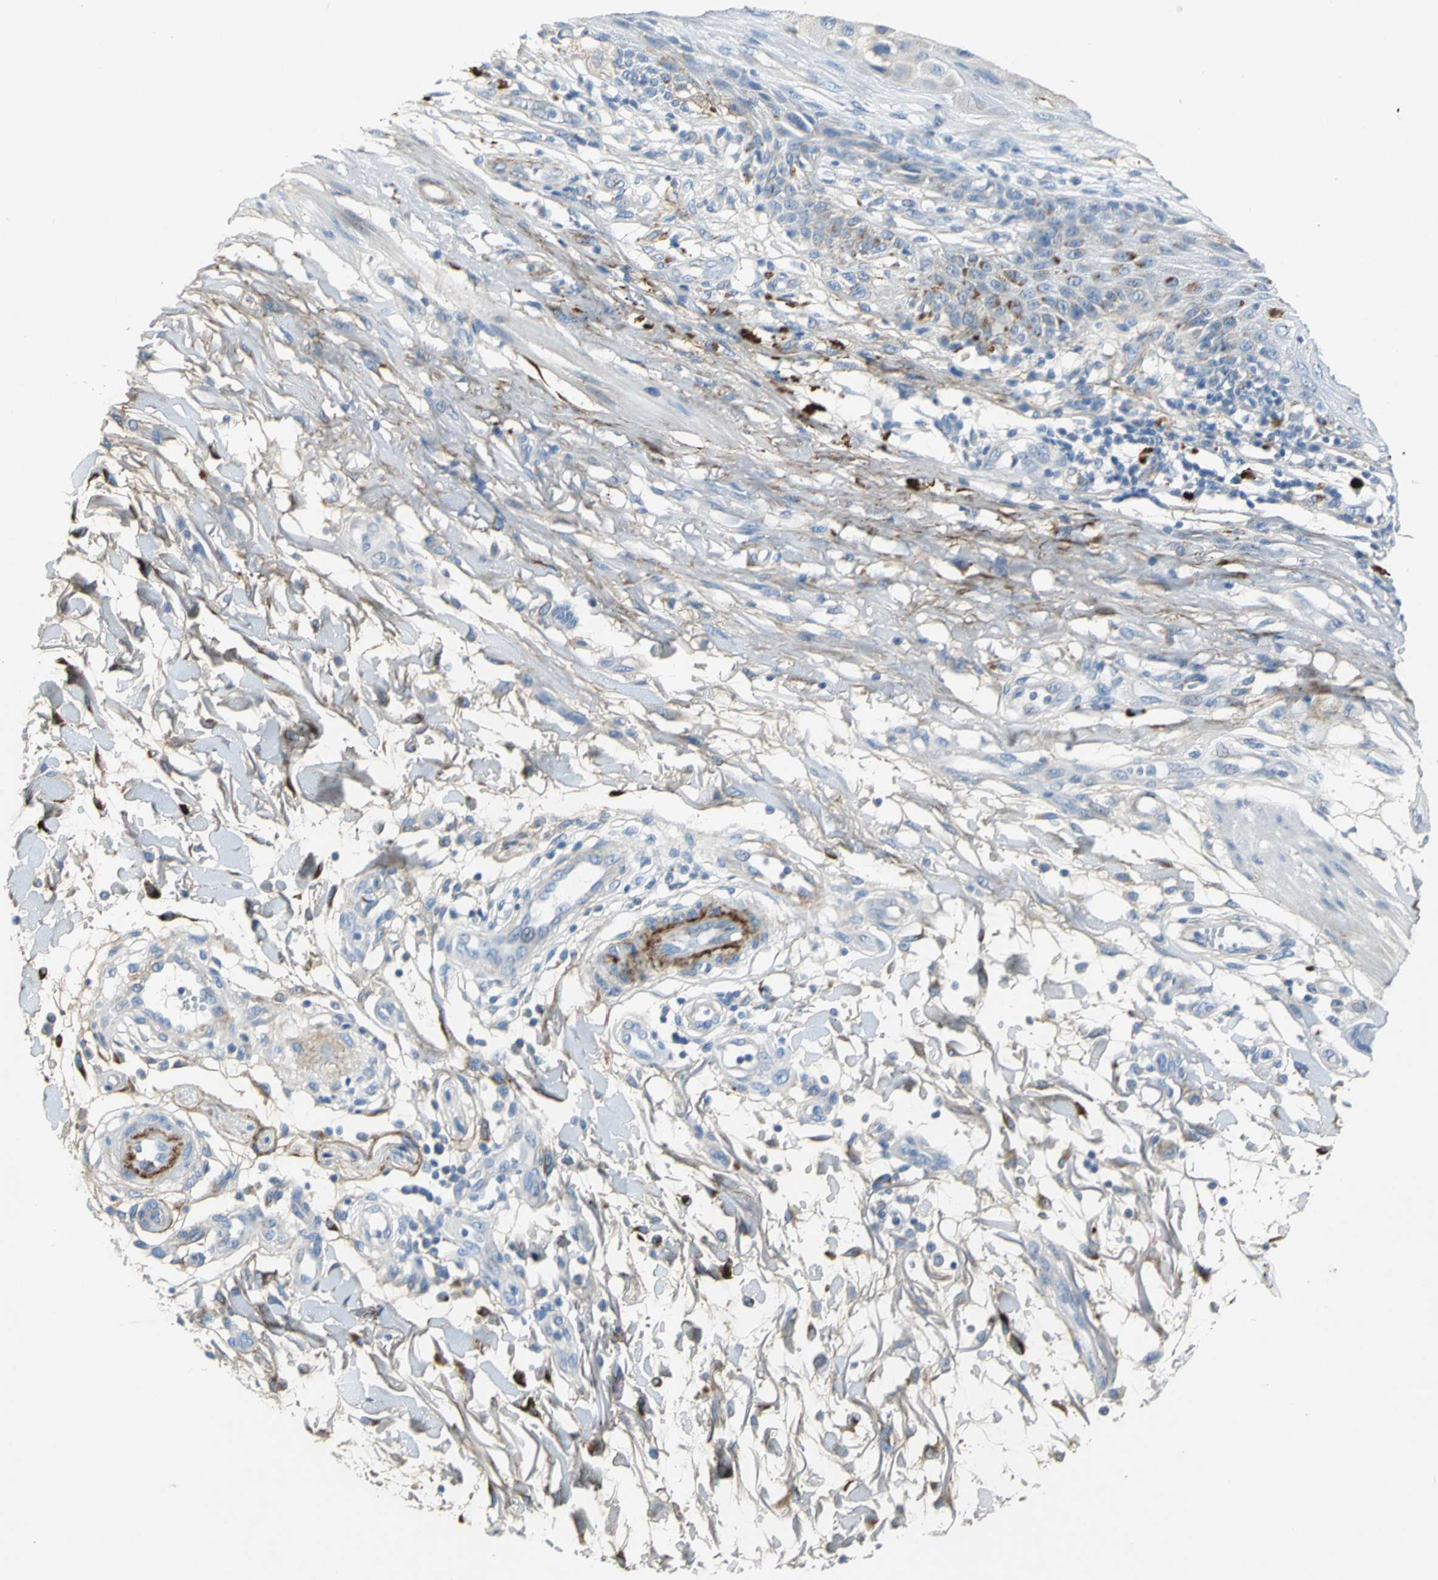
{"staining": {"intensity": "negative", "quantity": "none", "location": "none"}, "tissue": "melanoma", "cell_type": "Tumor cells", "image_type": "cancer", "snomed": [{"axis": "morphology", "description": "Malignant melanoma, NOS"}, {"axis": "topography", "description": "Skin"}], "caption": "High power microscopy histopathology image of an immunohistochemistry photomicrograph of malignant melanoma, revealing no significant staining in tumor cells.", "gene": "EFNB3", "patient": {"sex": "female", "age": 81}}